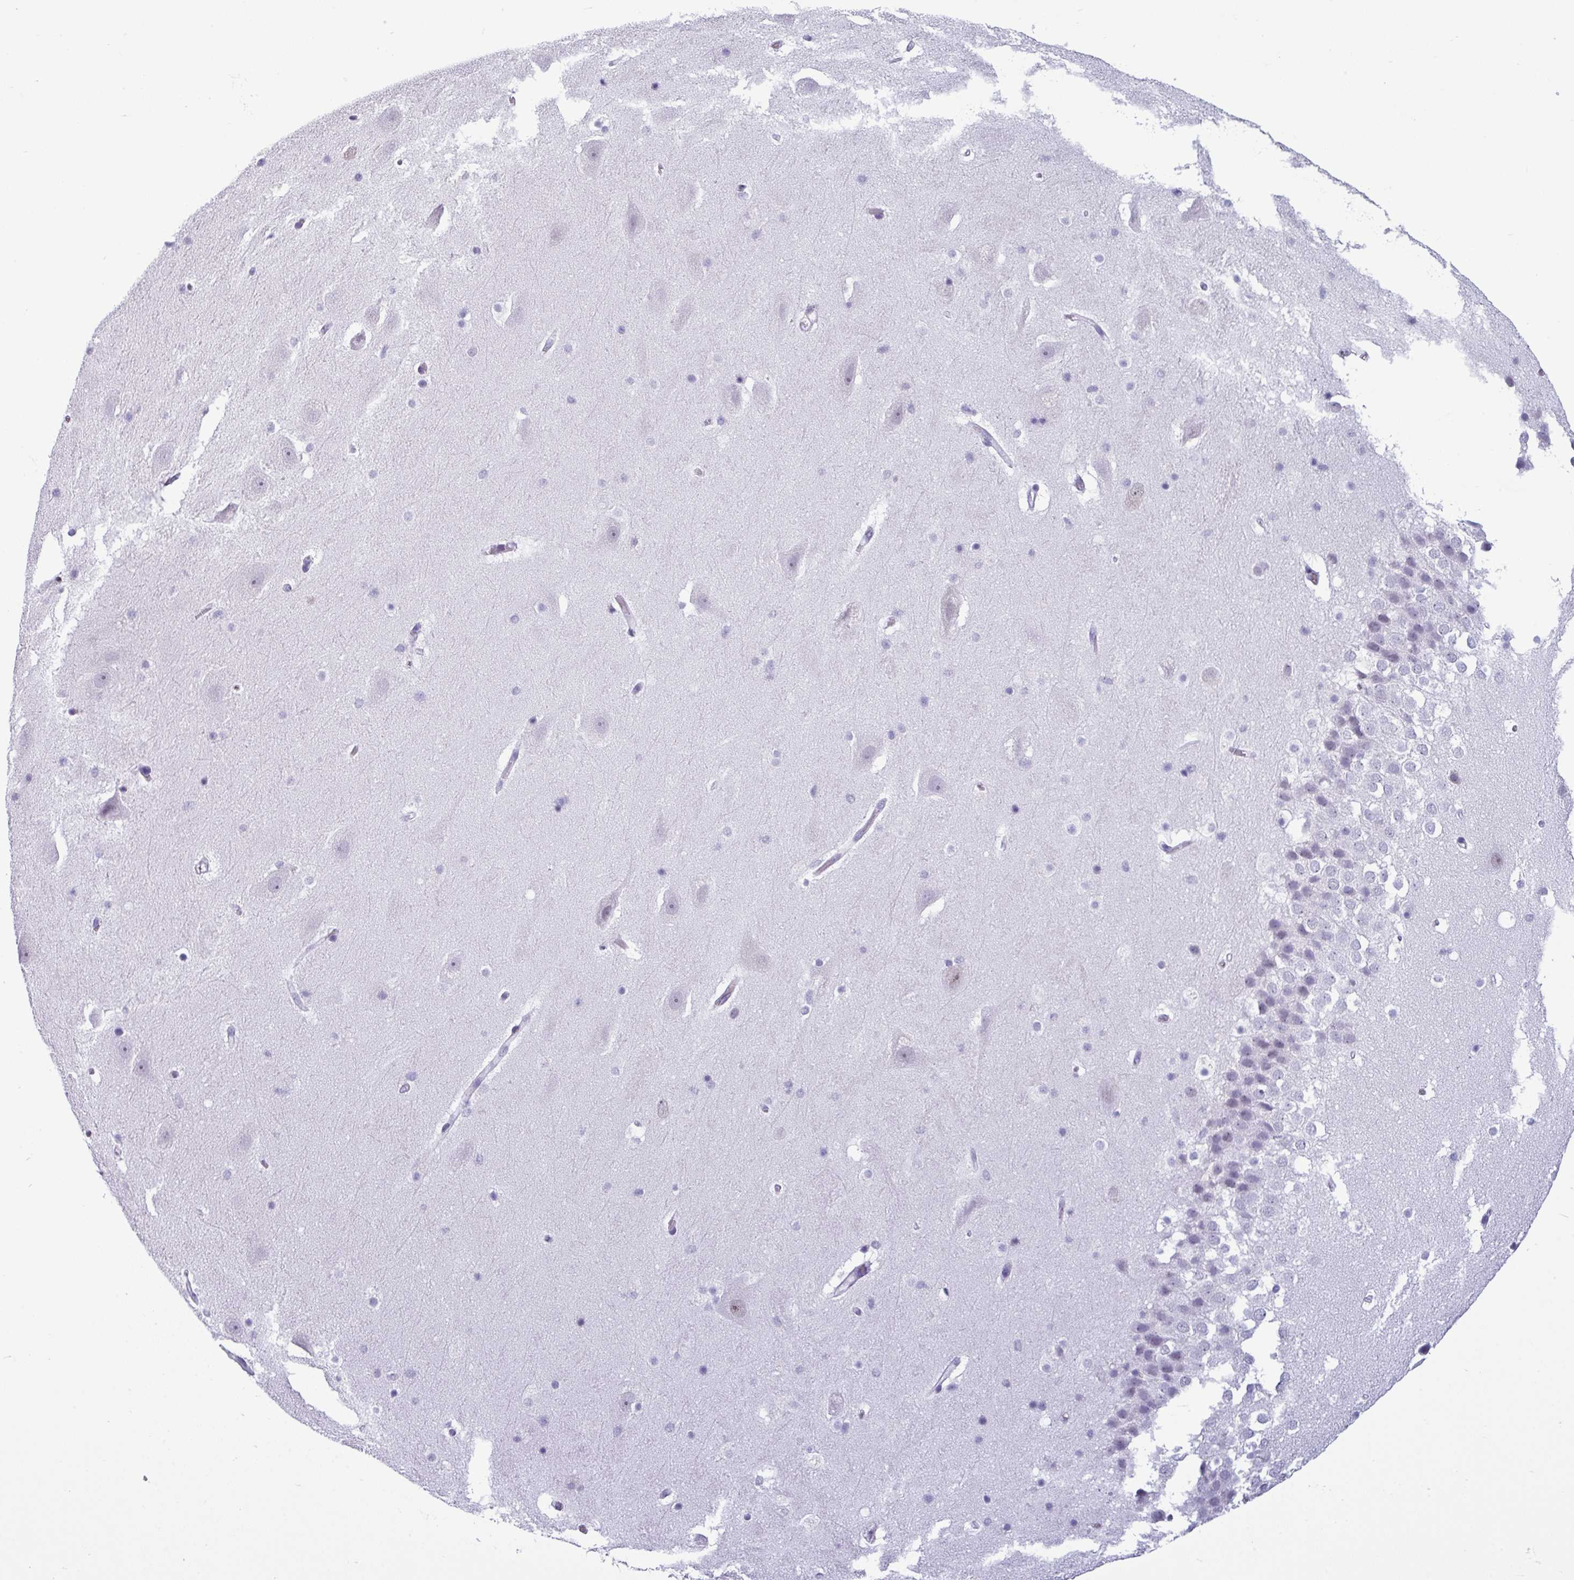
{"staining": {"intensity": "negative", "quantity": "none", "location": "none"}, "tissue": "hippocampus", "cell_type": "Glial cells", "image_type": "normal", "snomed": [{"axis": "morphology", "description": "Normal tissue, NOS"}, {"axis": "topography", "description": "Hippocampus"}], "caption": "DAB immunohistochemical staining of normal hippocampus demonstrates no significant staining in glial cells. (DAB (3,3'-diaminobenzidine) IHC, high magnification).", "gene": "SRGAP1", "patient": {"sex": "male", "age": 37}}